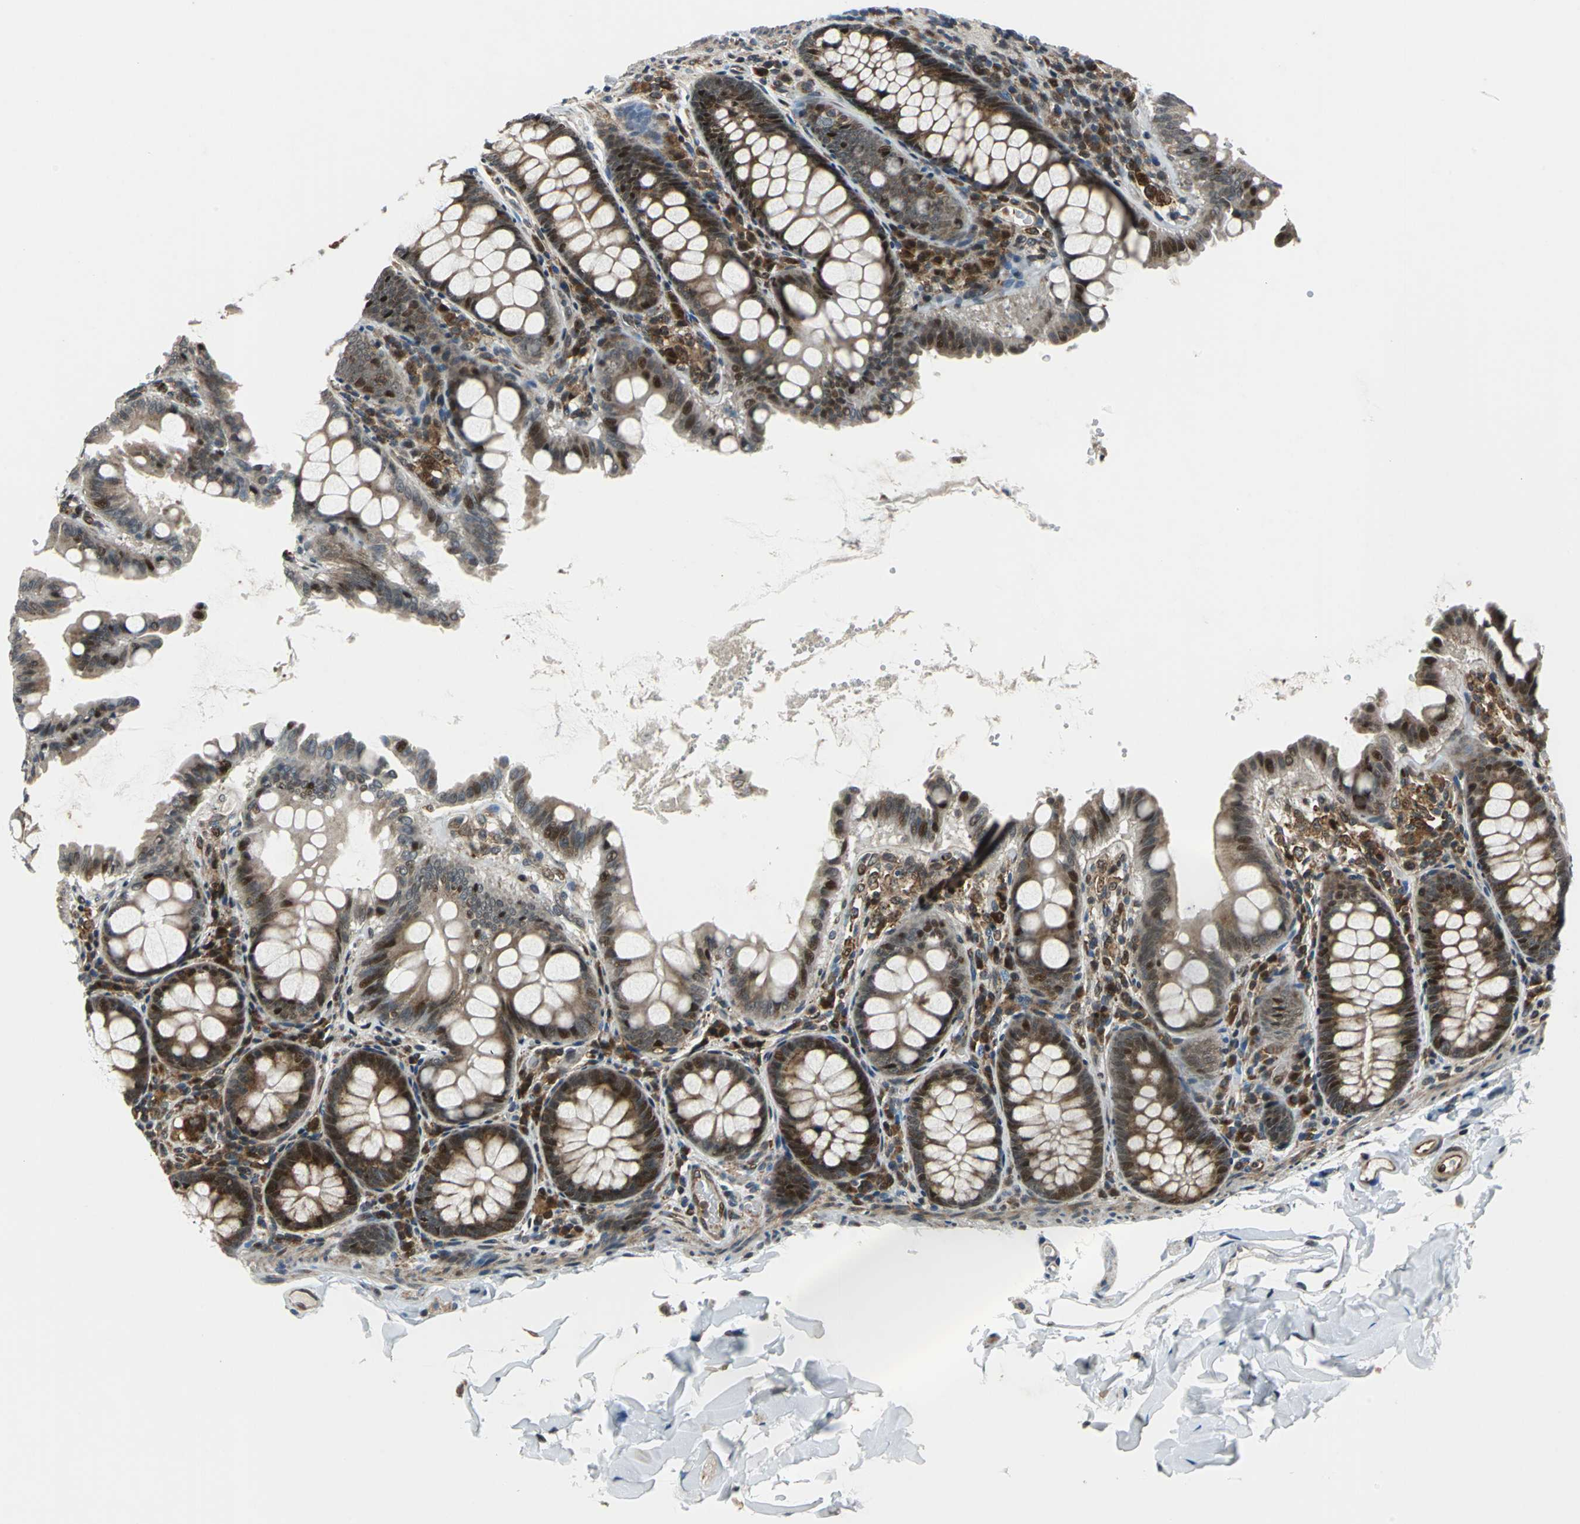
{"staining": {"intensity": "strong", "quantity": ">75%", "location": "cytoplasmic/membranous,nuclear"}, "tissue": "colon", "cell_type": "Endothelial cells", "image_type": "normal", "snomed": [{"axis": "morphology", "description": "Normal tissue, NOS"}, {"axis": "topography", "description": "Colon"}], "caption": "This photomicrograph demonstrates immunohistochemistry staining of benign colon, with high strong cytoplasmic/membranous,nuclear staining in about >75% of endothelial cells.", "gene": "AATF", "patient": {"sex": "female", "age": 61}}